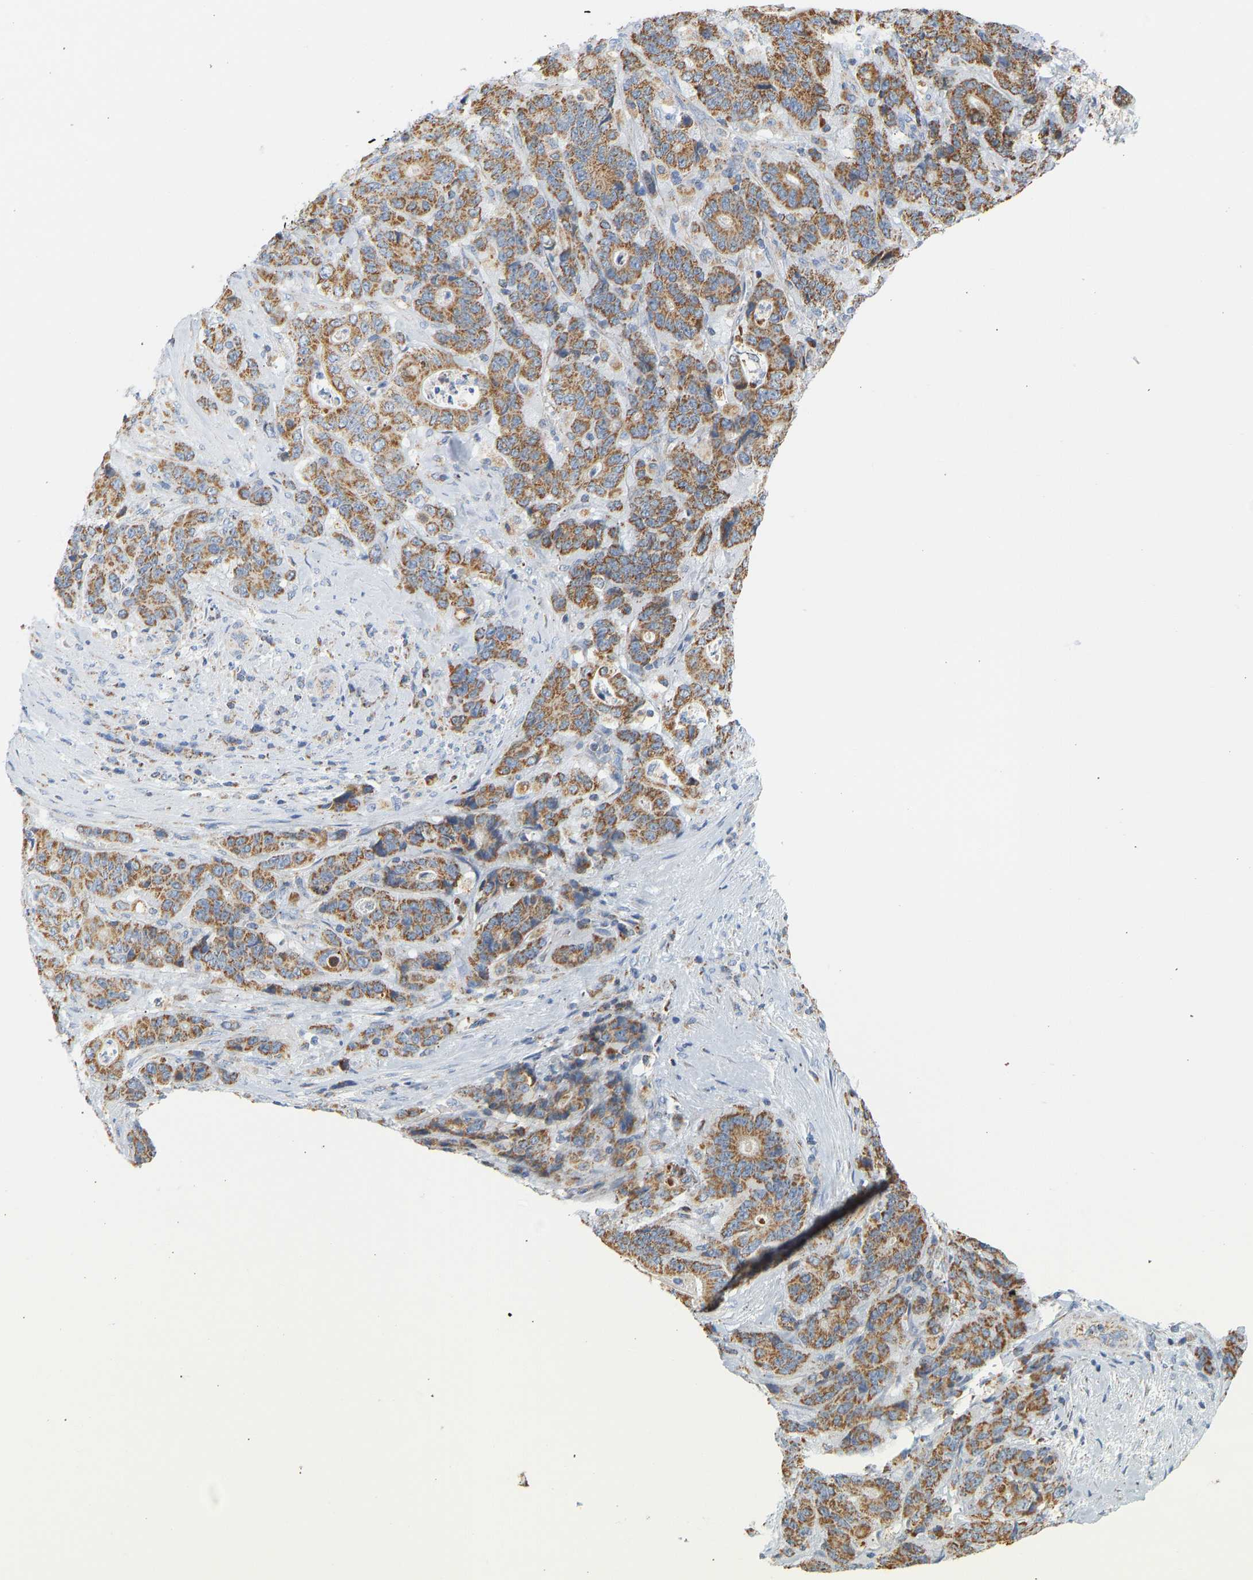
{"staining": {"intensity": "moderate", "quantity": ">75%", "location": "cytoplasmic/membranous"}, "tissue": "stomach cancer", "cell_type": "Tumor cells", "image_type": "cancer", "snomed": [{"axis": "morphology", "description": "Adenocarcinoma, NOS"}, {"axis": "topography", "description": "Stomach"}], "caption": "Immunohistochemistry photomicrograph of neoplastic tissue: stomach adenocarcinoma stained using immunohistochemistry (IHC) shows medium levels of moderate protein expression localized specifically in the cytoplasmic/membranous of tumor cells, appearing as a cytoplasmic/membranous brown color.", "gene": "GRPEL2", "patient": {"sex": "female", "age": 73}}